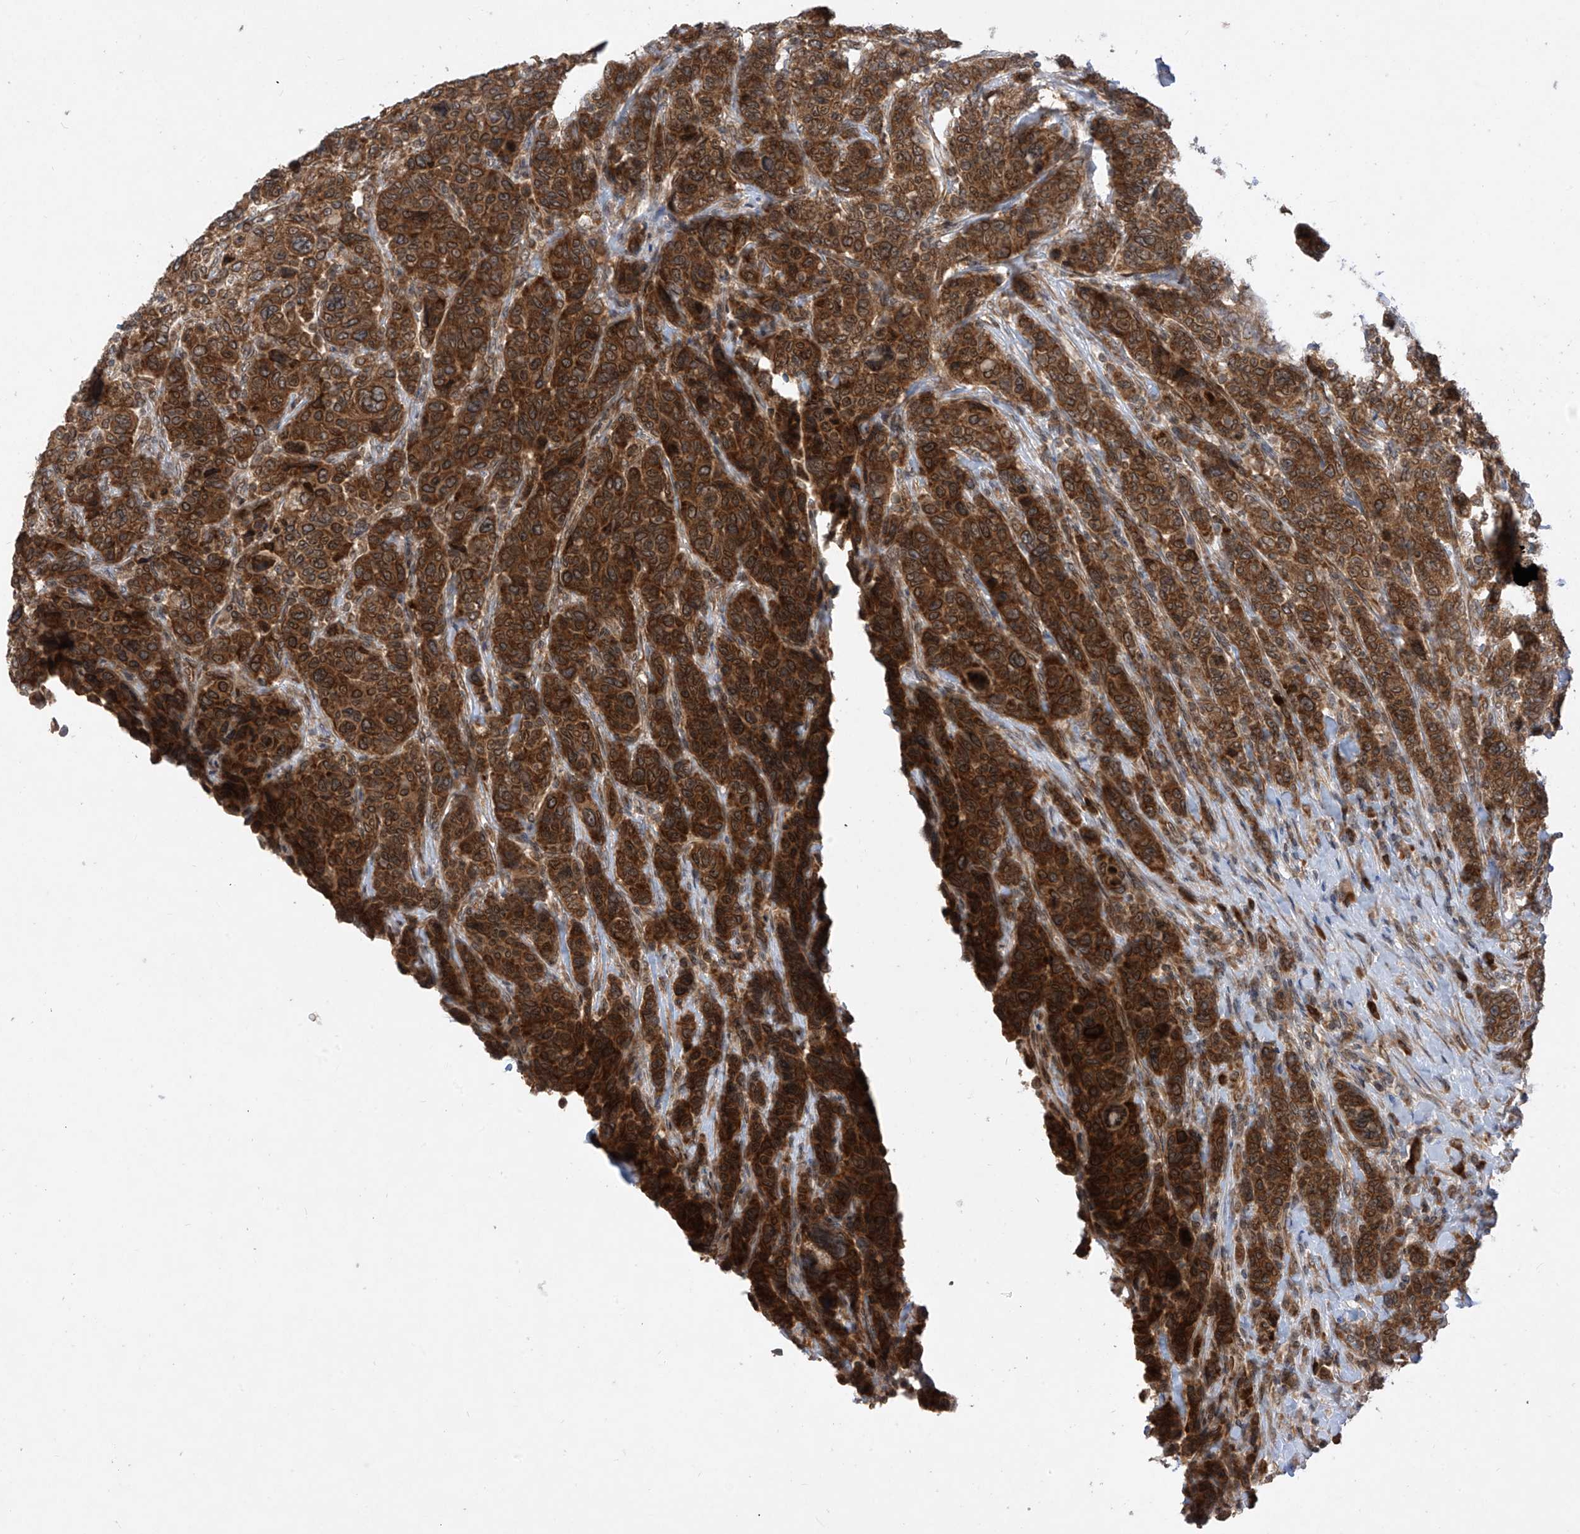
{"staining": {"intensity": "strong", "quantity": ">75%", "location": "cytoplasmic/membranous"}, "tissue": "breast cancer", "cell_type": "Tumor cells", "image_type": "cancer", "snomed": [{"axis": "morphology", "description": "Duct carcinoma"}, {"axis": "topography", "description": "Breast"}], "caption": "Immunohistochemical staining of breast cancer shows high levels of strong cytoplasmic/membranous staining in approximately >75% of tumor cells.", "gene": "RPL34", "patient": {"sex": "female", "age": 37}}